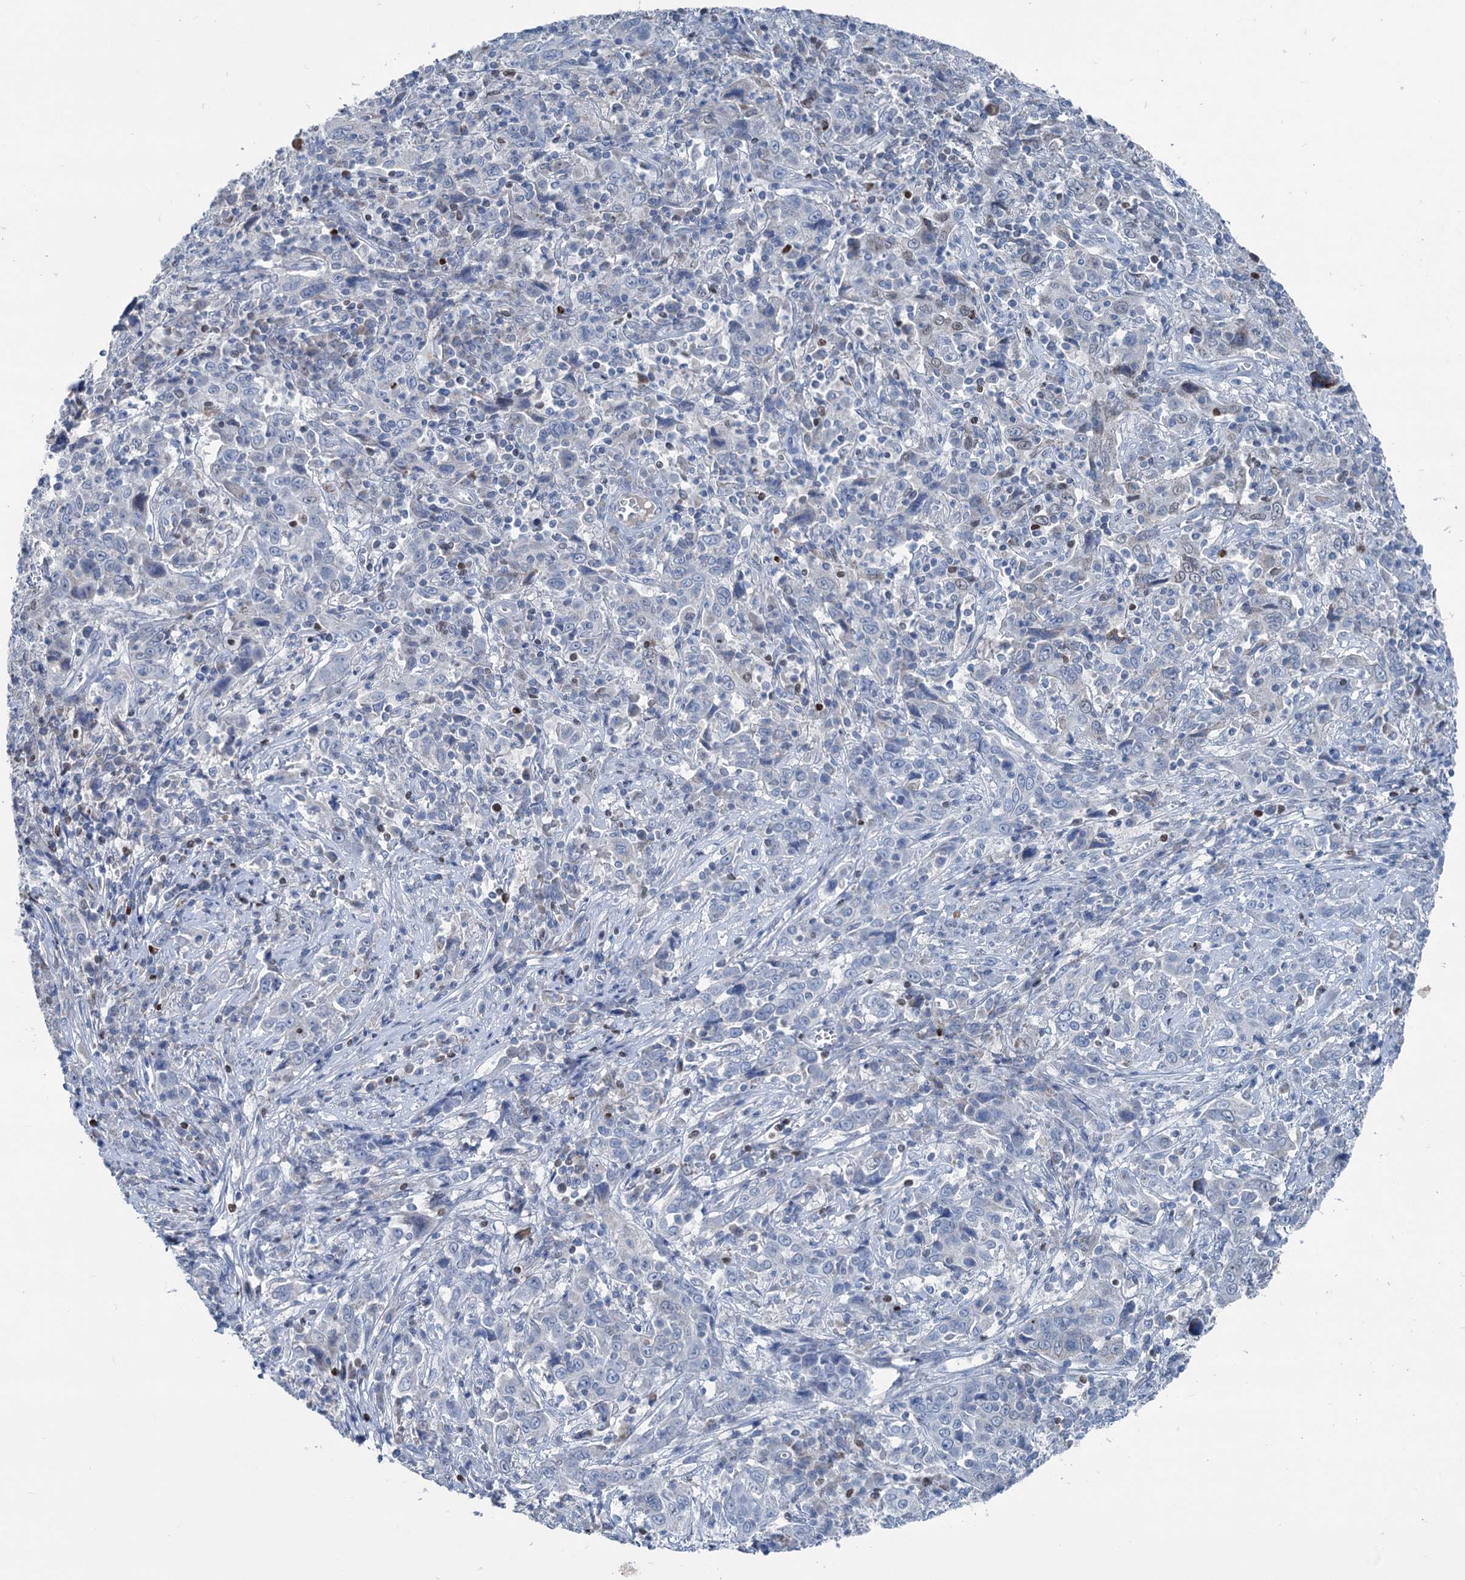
{"staining": {"intensity": "negative", "quantity": "none", "location": "none"}, "tissue": "cervical cancer", "cell_type": "Tumor cells", "image_type": "cancer", "snomed": [{"axis": "morphology", "description": "Squamous cell carcinoma, NOS"}, {"axis": "topography", "description": "Cervix"}], "caption": "Immunohistochemical staining of human cervical cancer exhibits no significant positivity in tumor cells.", "gene": "ELP4", "patient": {"sex": "female", "age": 46}}